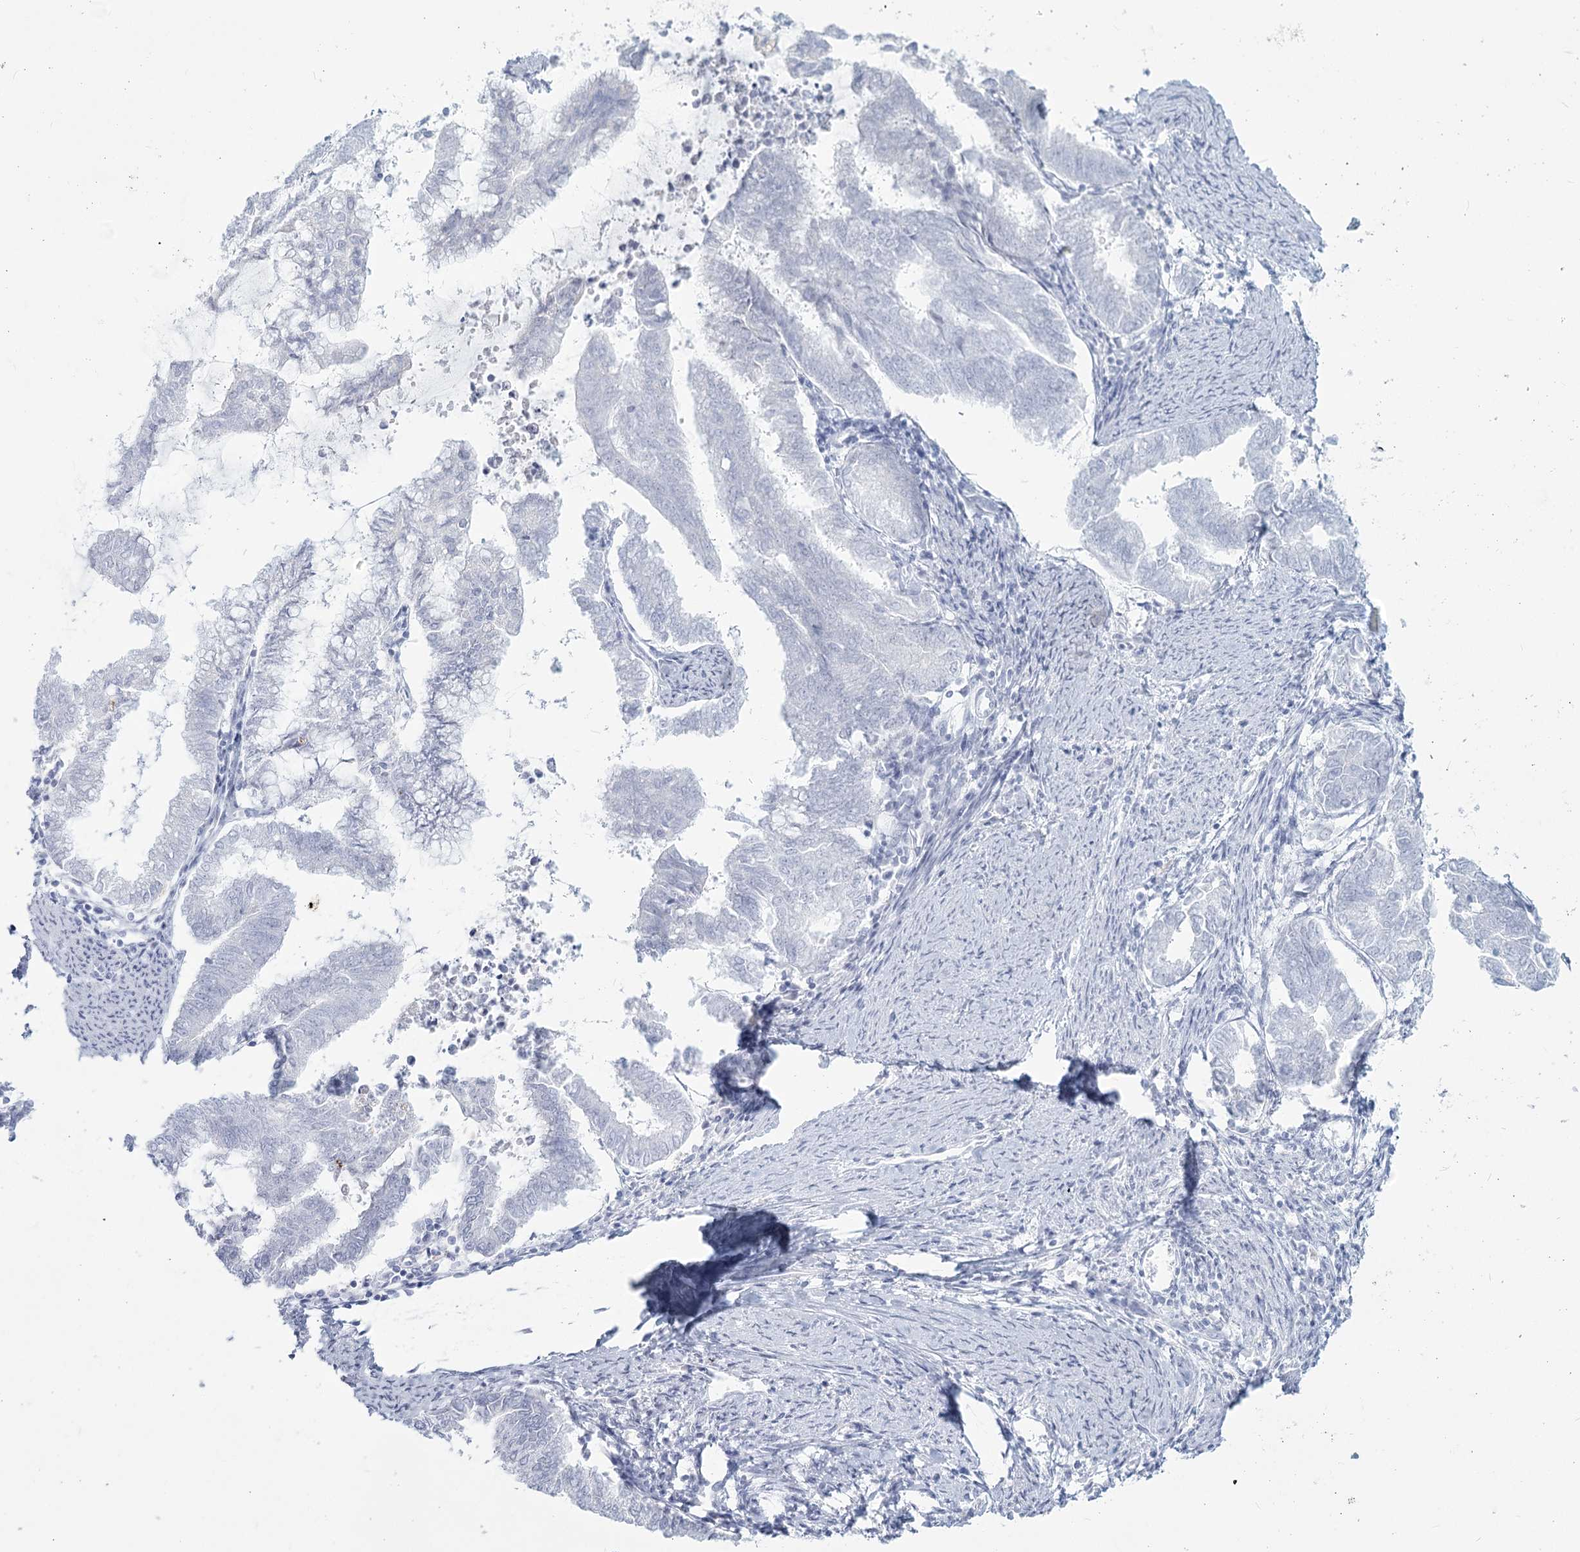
{"staining": {"intensity": "negative", "quantity": "none", "location": "none"}, "tissue": "endometrial cancer", "cell_type": "Tumor cells", "image_type": "cancer", "snomed": [{"axis": "morphology", "description": "Adenocarcinoma, NOS"}, {"axis": "topography", "description": "Endometrium"}], "caption": "There is no significant expression in tumor cells of endometrial cancer.", "gene": "SLC6A19", "patient": {"sex": "female", "age": 79}}